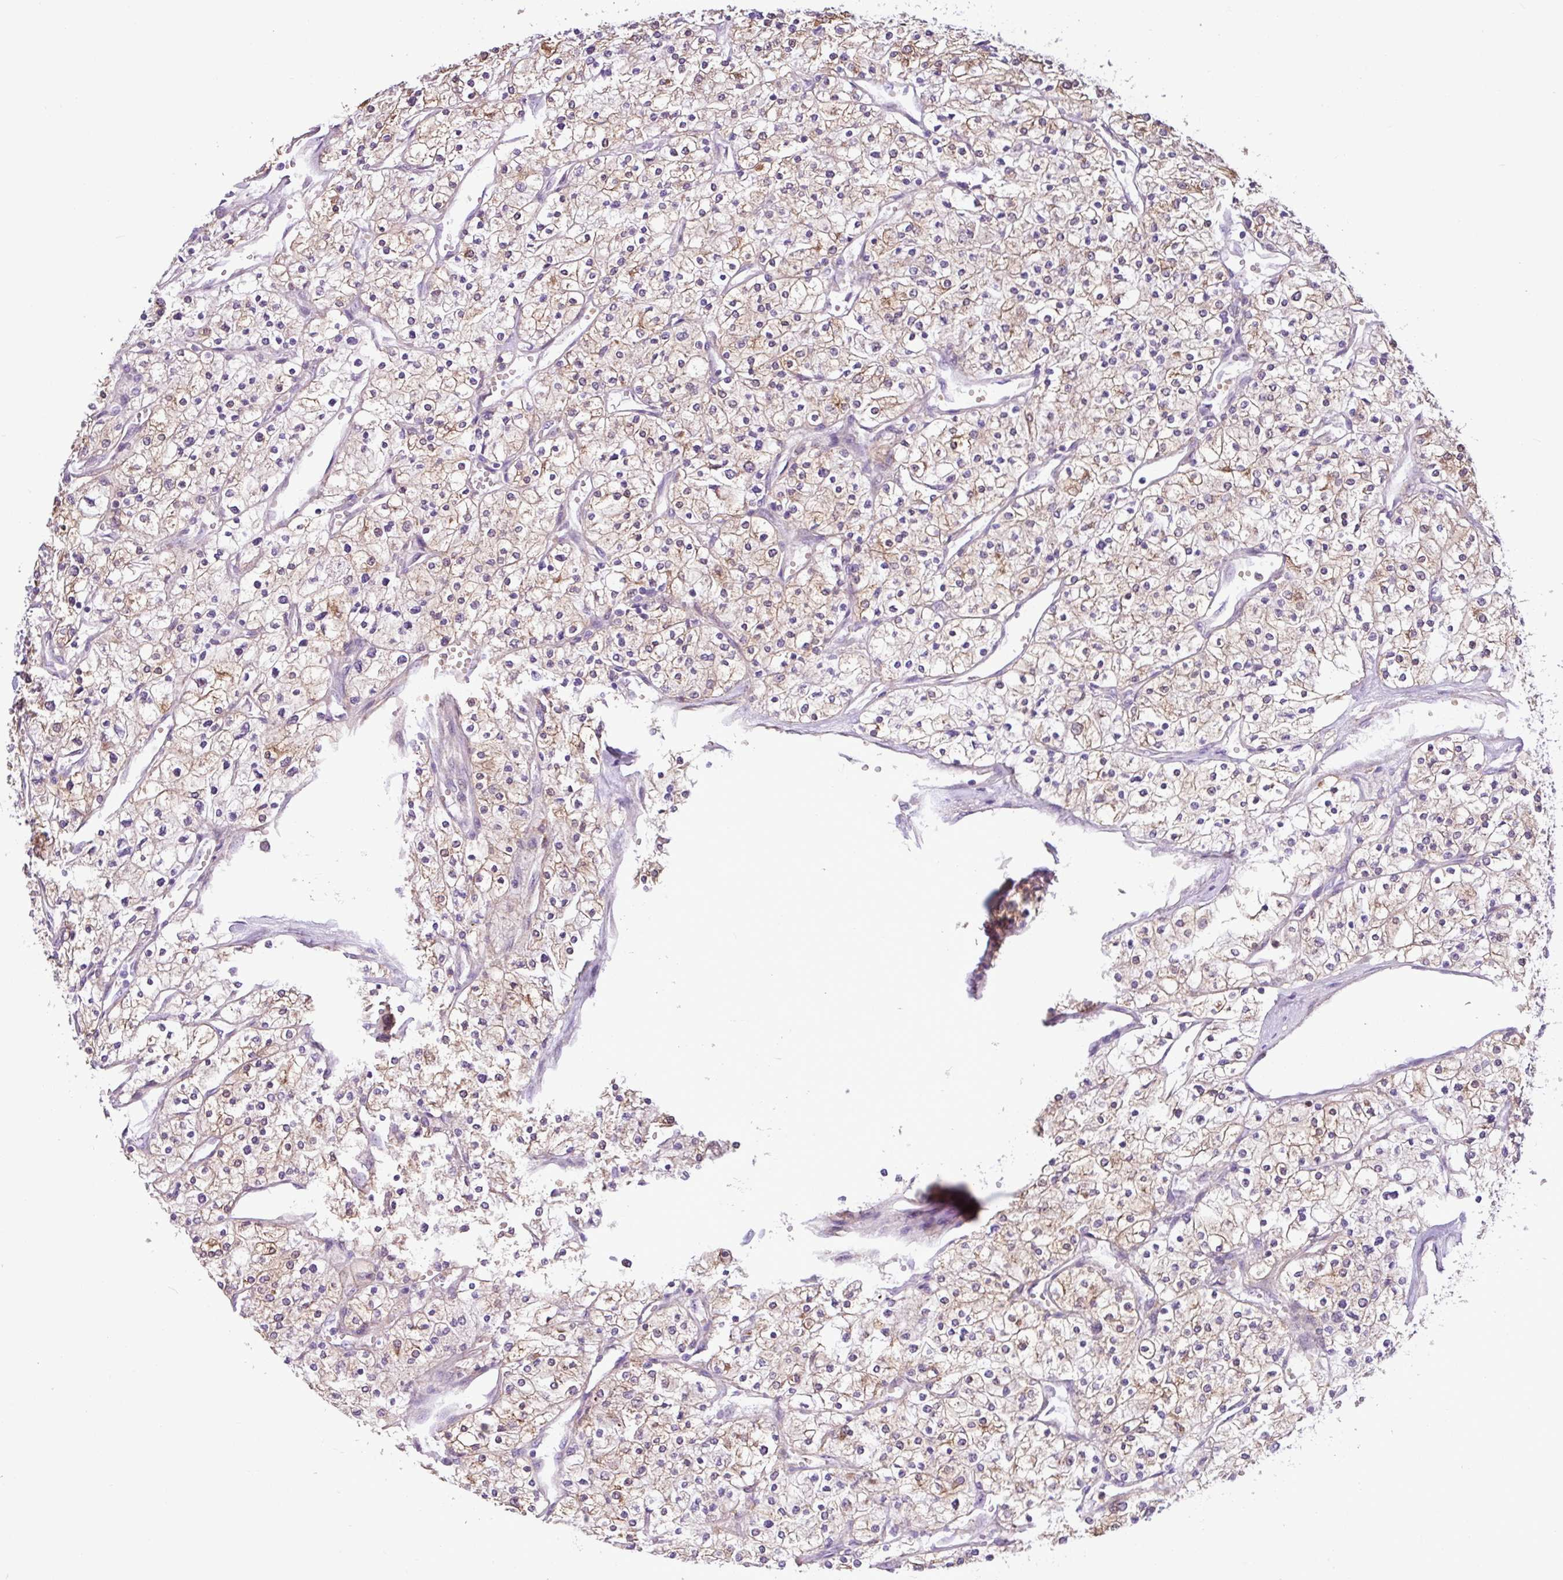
{"staining": {"intensity": "moderate", "quantity": ">75%", "location": "cytoplasmic/membranous"}, "tissue": "renal cancer", "cell_type": "Tumor cells", "image_type": "cancer", "snomed": [{"axis": "morphology", "description": "Adenocarcinoma, NOS"}, {"axis": "topography", "description": "Kidney"}], "caption": "The immunohistochemical stain highlights moderate cytoplasmic/membranous staining in tumor cells of renal cancer (adenocarcinoma) tissue.", "gene": "TONSL", "patient": {"sex": "male", "age": 80}}